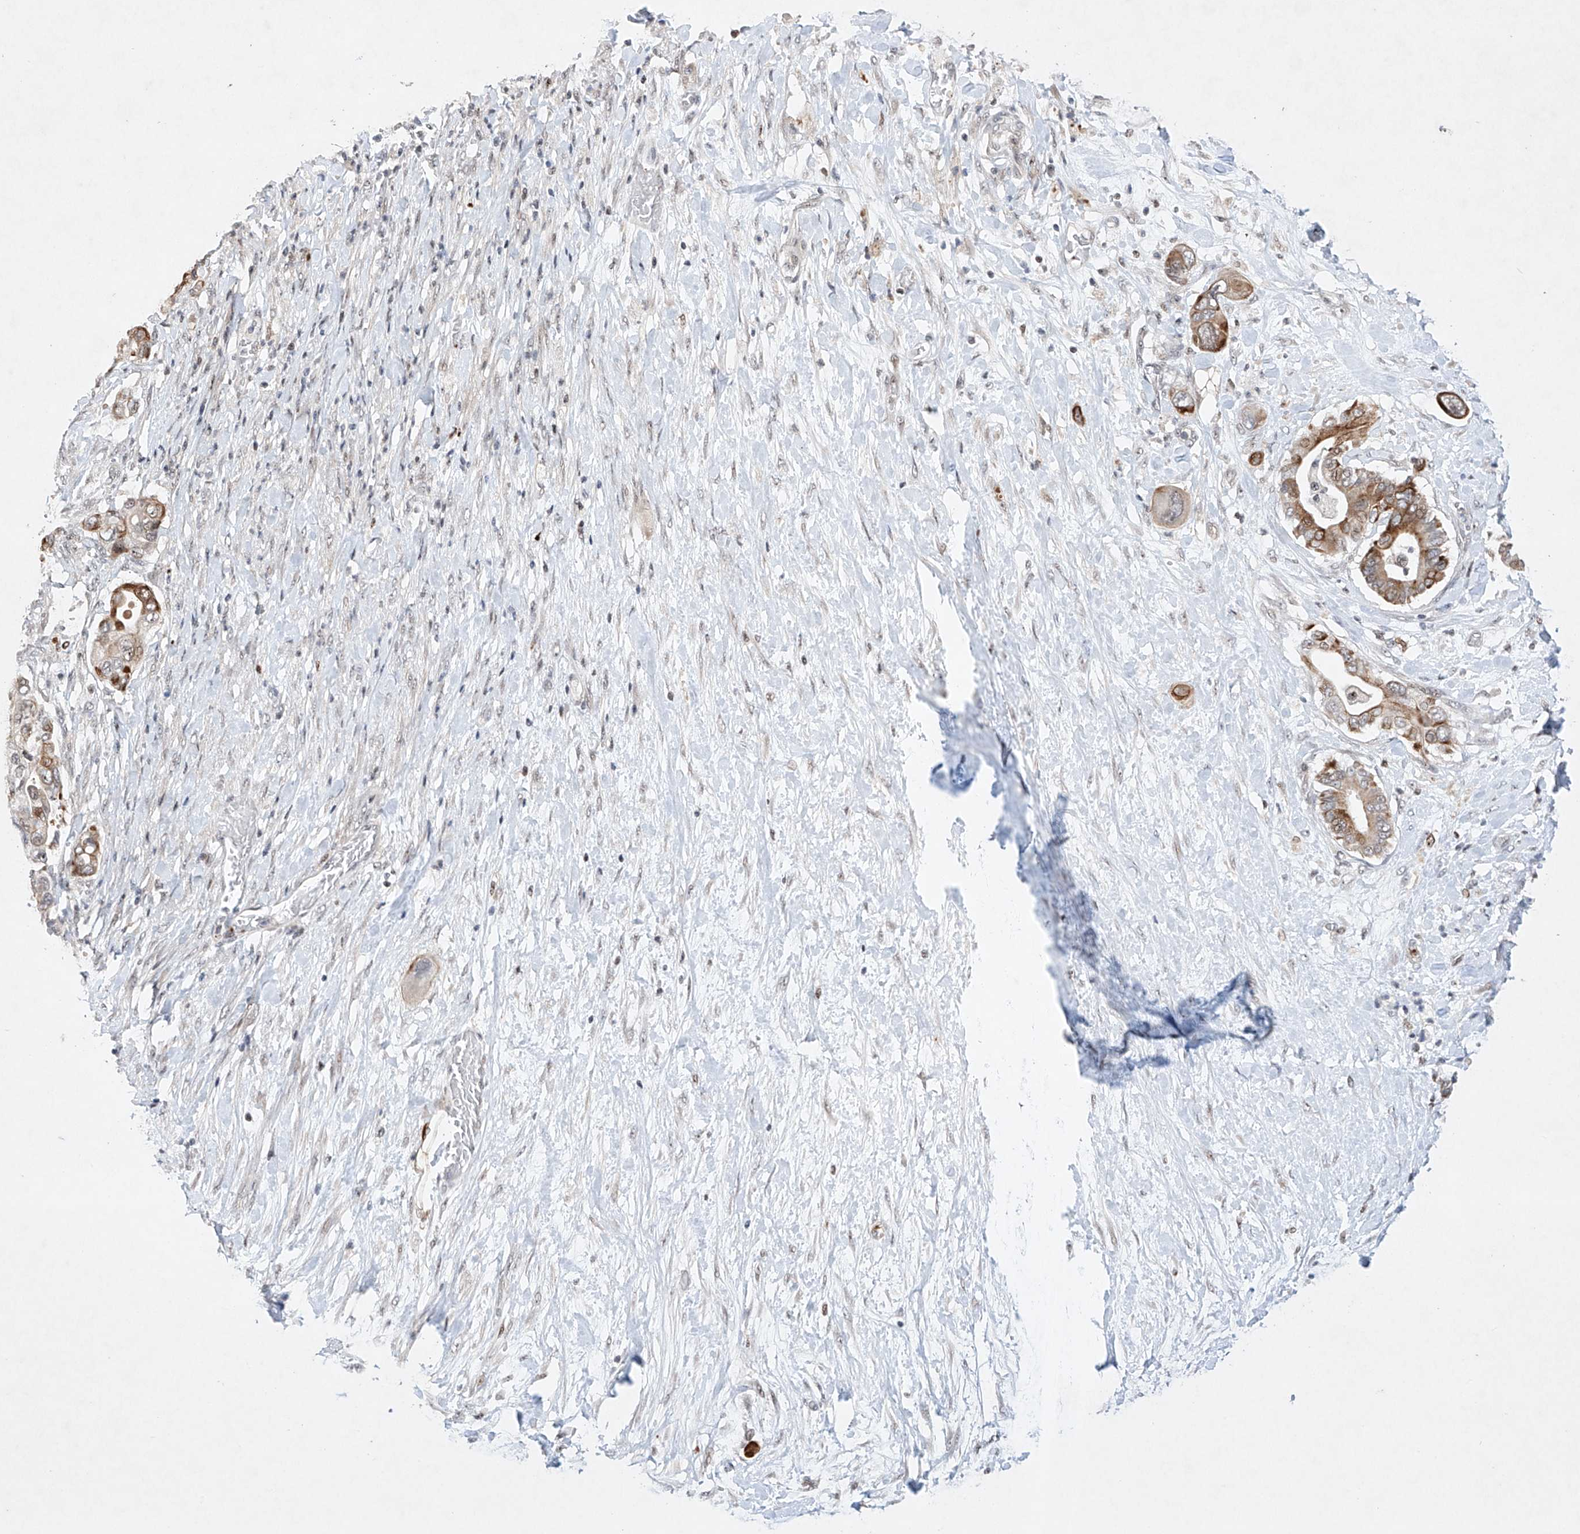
{"staining": {"intensity": "moderate", "quantity": "<25%", "location": "cytoplasmic/membranous"}, "tissue": "pancreatic cancer", "cell_type": "Tumor cells", "image_type": "cancer", "snomed": [{"axis": "morphology", "description": "Adenocarcinoma, NOS"}, {"axis": "topography", "description": "Pancreas"}], "caption": "A histopathology image of human adenocarcinoma (pancreatic) stained for a protein exhibits moderate cytoplasmic/membranous brown staining in tumor cells.", "gene": "AFG1L", "patient": {"sex": "male", "age": 68}}